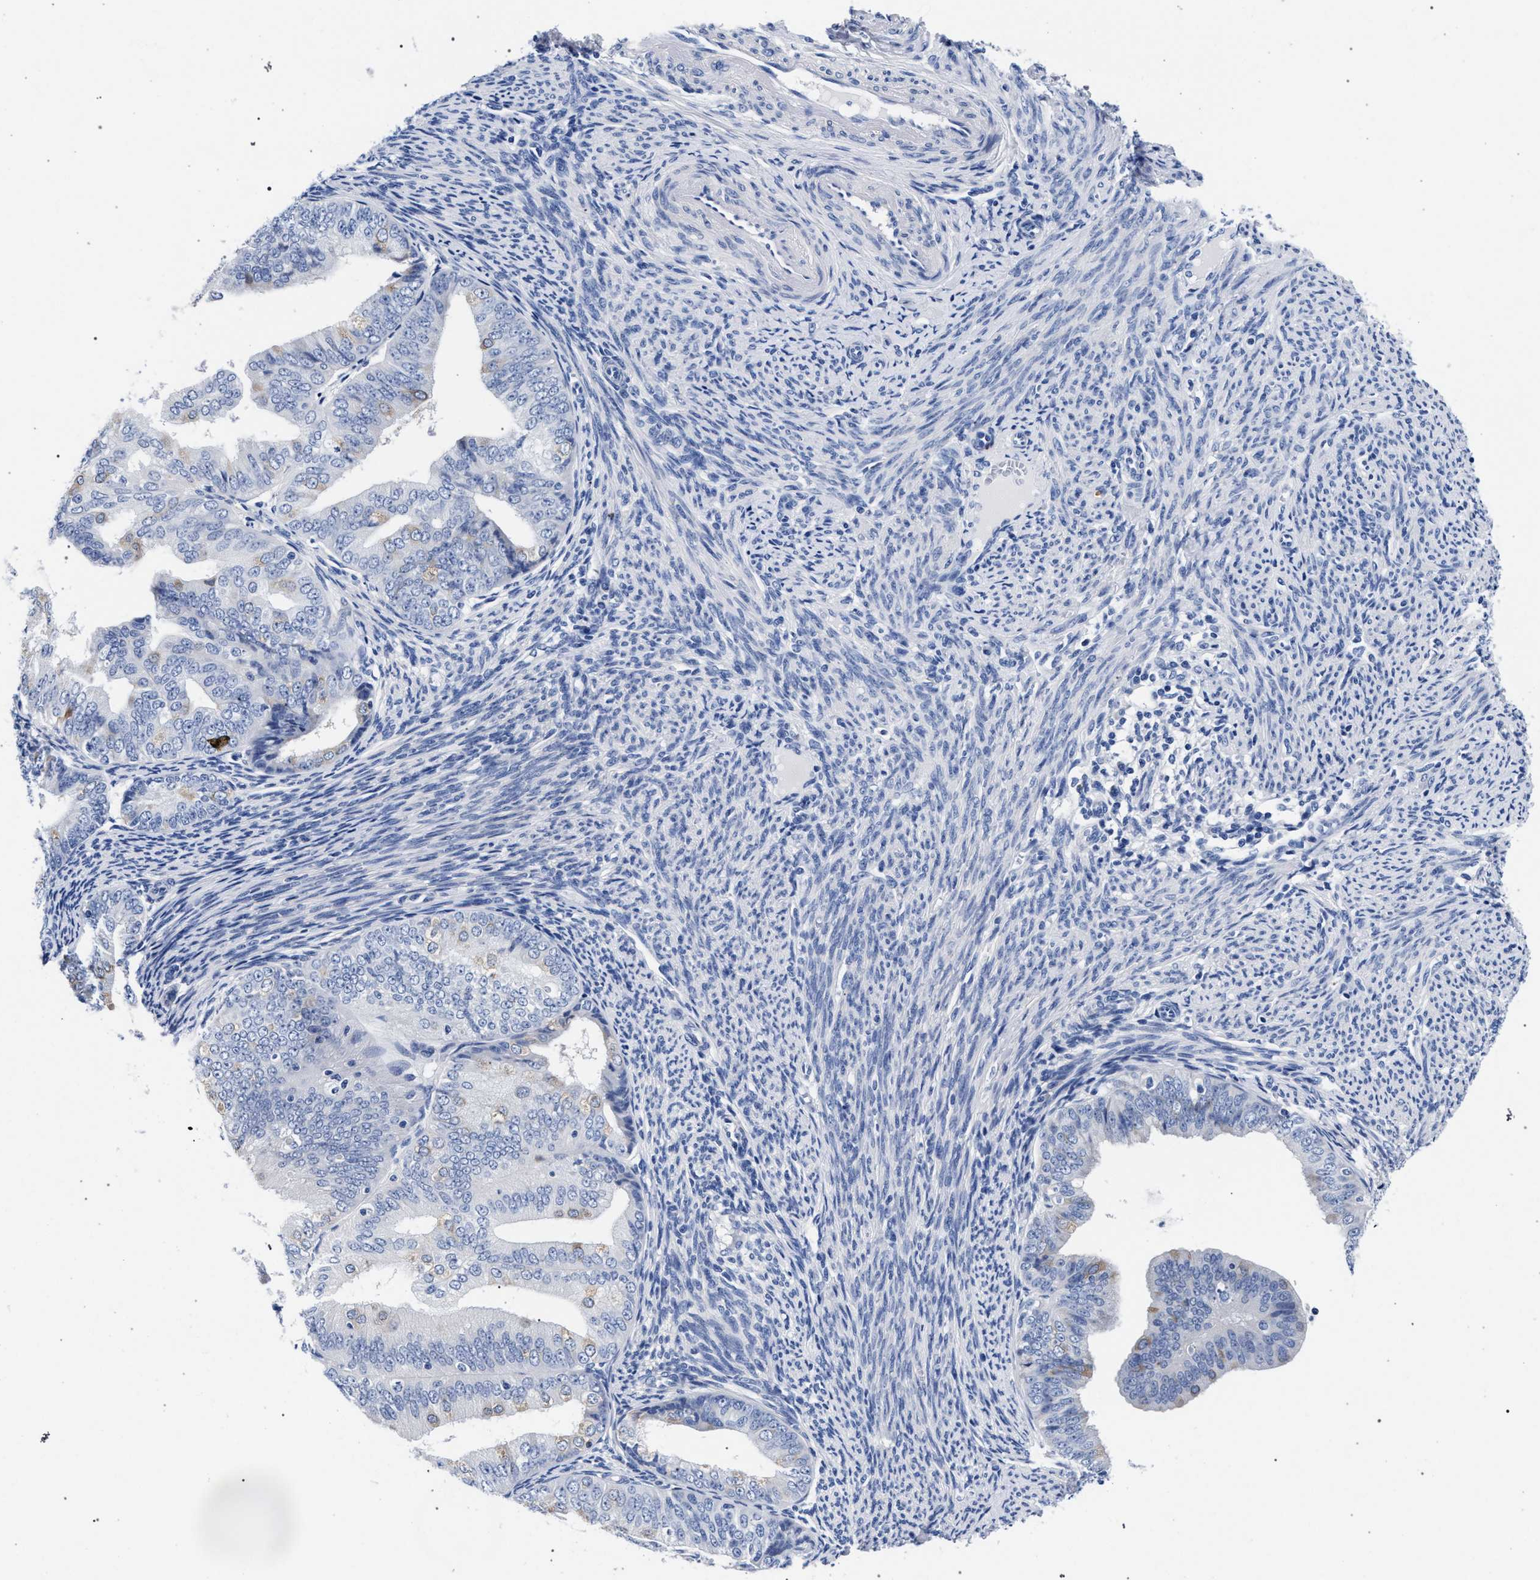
{"staining": {"intensity": "negative", "quantity": "none", "location": "none"}, "tissue": "endometrial cancer", "cell_type": "Tumor cells", "image_type": "cancer", "snomed": [{"axis": "morphology", "description": "Adenocarcinoma, NOS"}, {"axis": "topography", "description": "Endometrium"}], "caption": "A high-resolution image shows immunohistochemistry staining of adenocarcinoma (endometrial), which demonstrates no significant expression in tumor cells. (DAB immunohistochemistry visualized using brightfield microscopy, high magnification).", "gene": "AKAP4", "patient": {"sex": "female", "age": 63}}